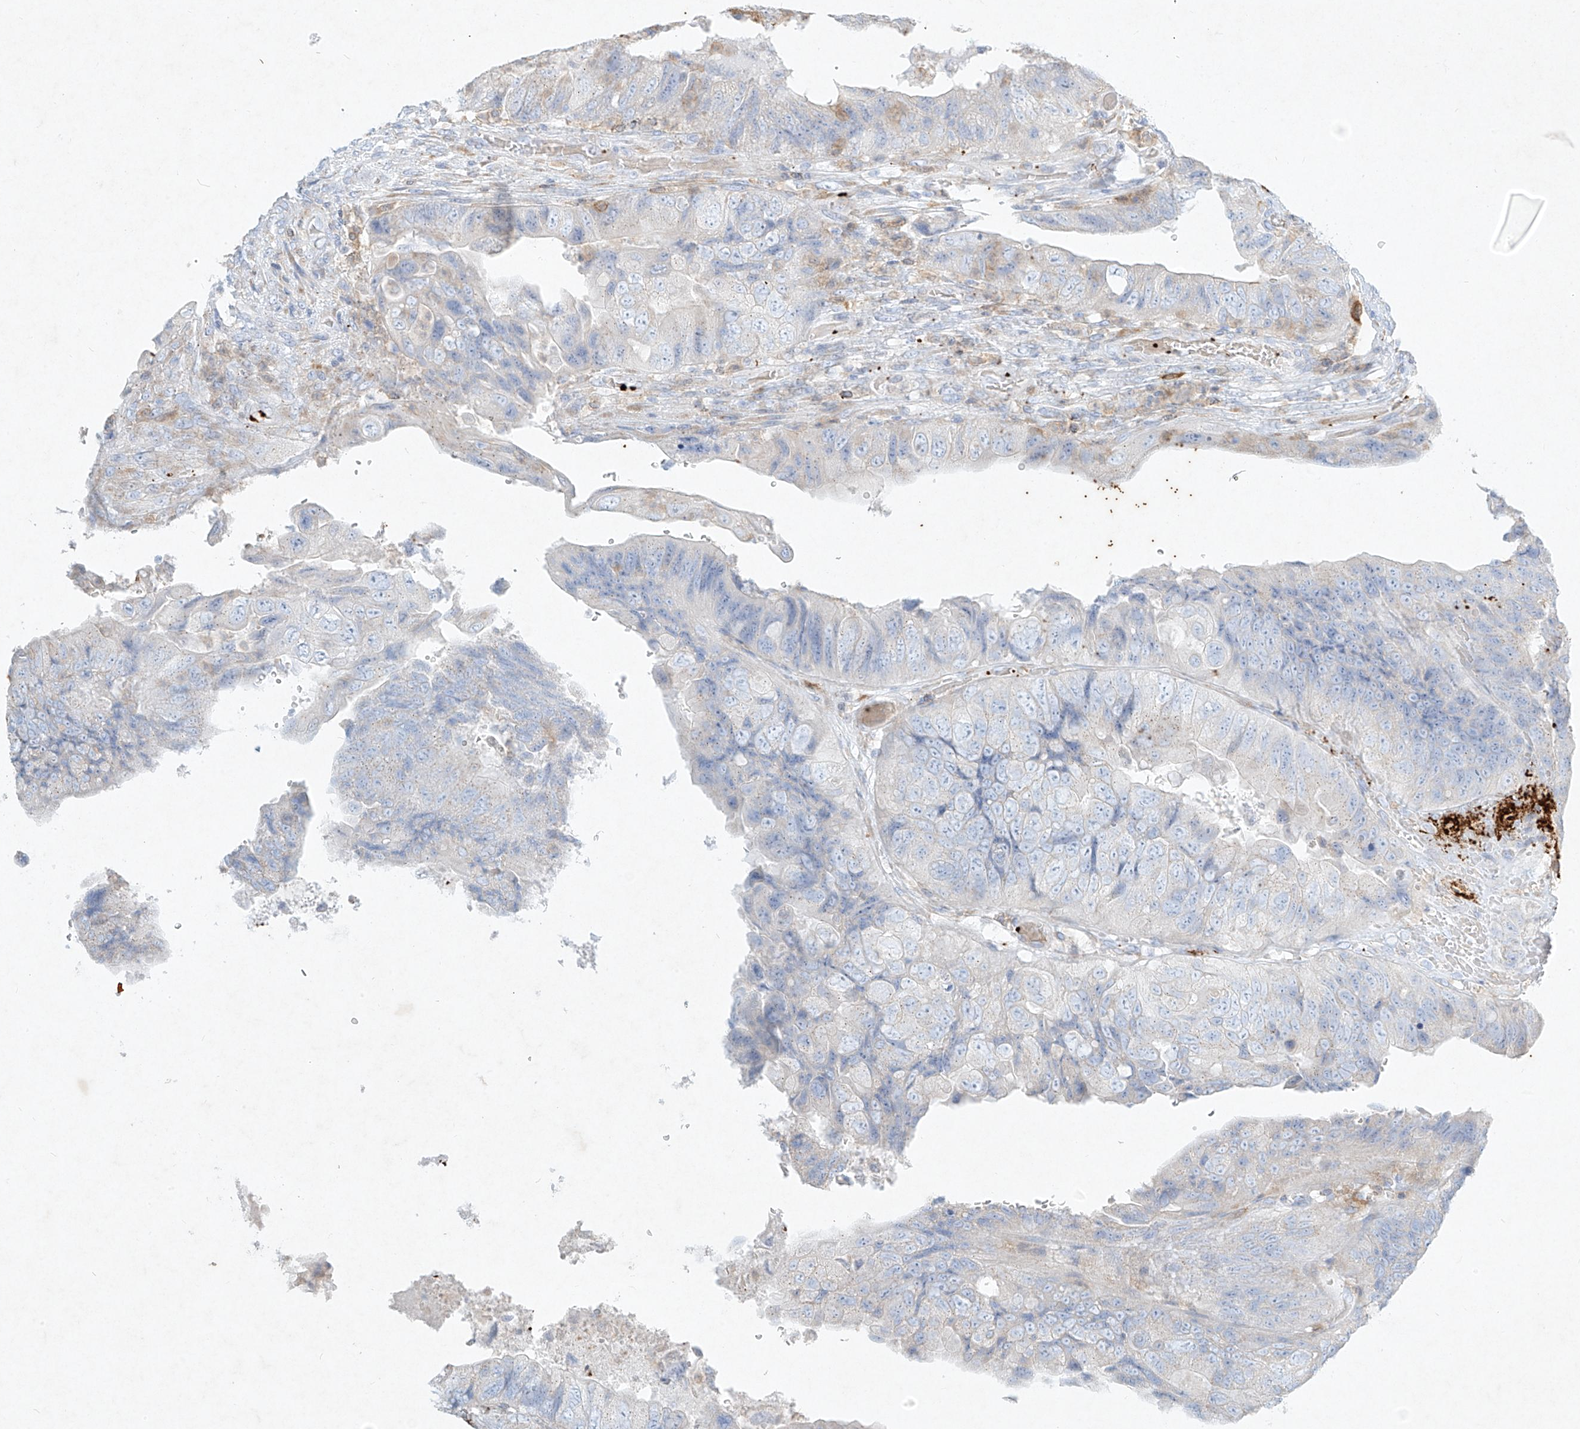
{"staining": {"intensity": "negative", "quantity": "none", "location": "none"}, "tissue": "colorectal cancer", "cell_type": "Tumor cells", "image_type": "cancer", "snomed": [{"axis": "morphology", "description": "Adenocarcinoma, NOS"}, {"axis": "topography", "description": "Rectum"}], "caption": "This is a histopathology image of immunohistochemistry (IHC) staining of colorectal adenocarcinoma, which shows no staining in tumor cells.", "gene": "PLEK", "patient": {"sex": "male", "age": 63}}